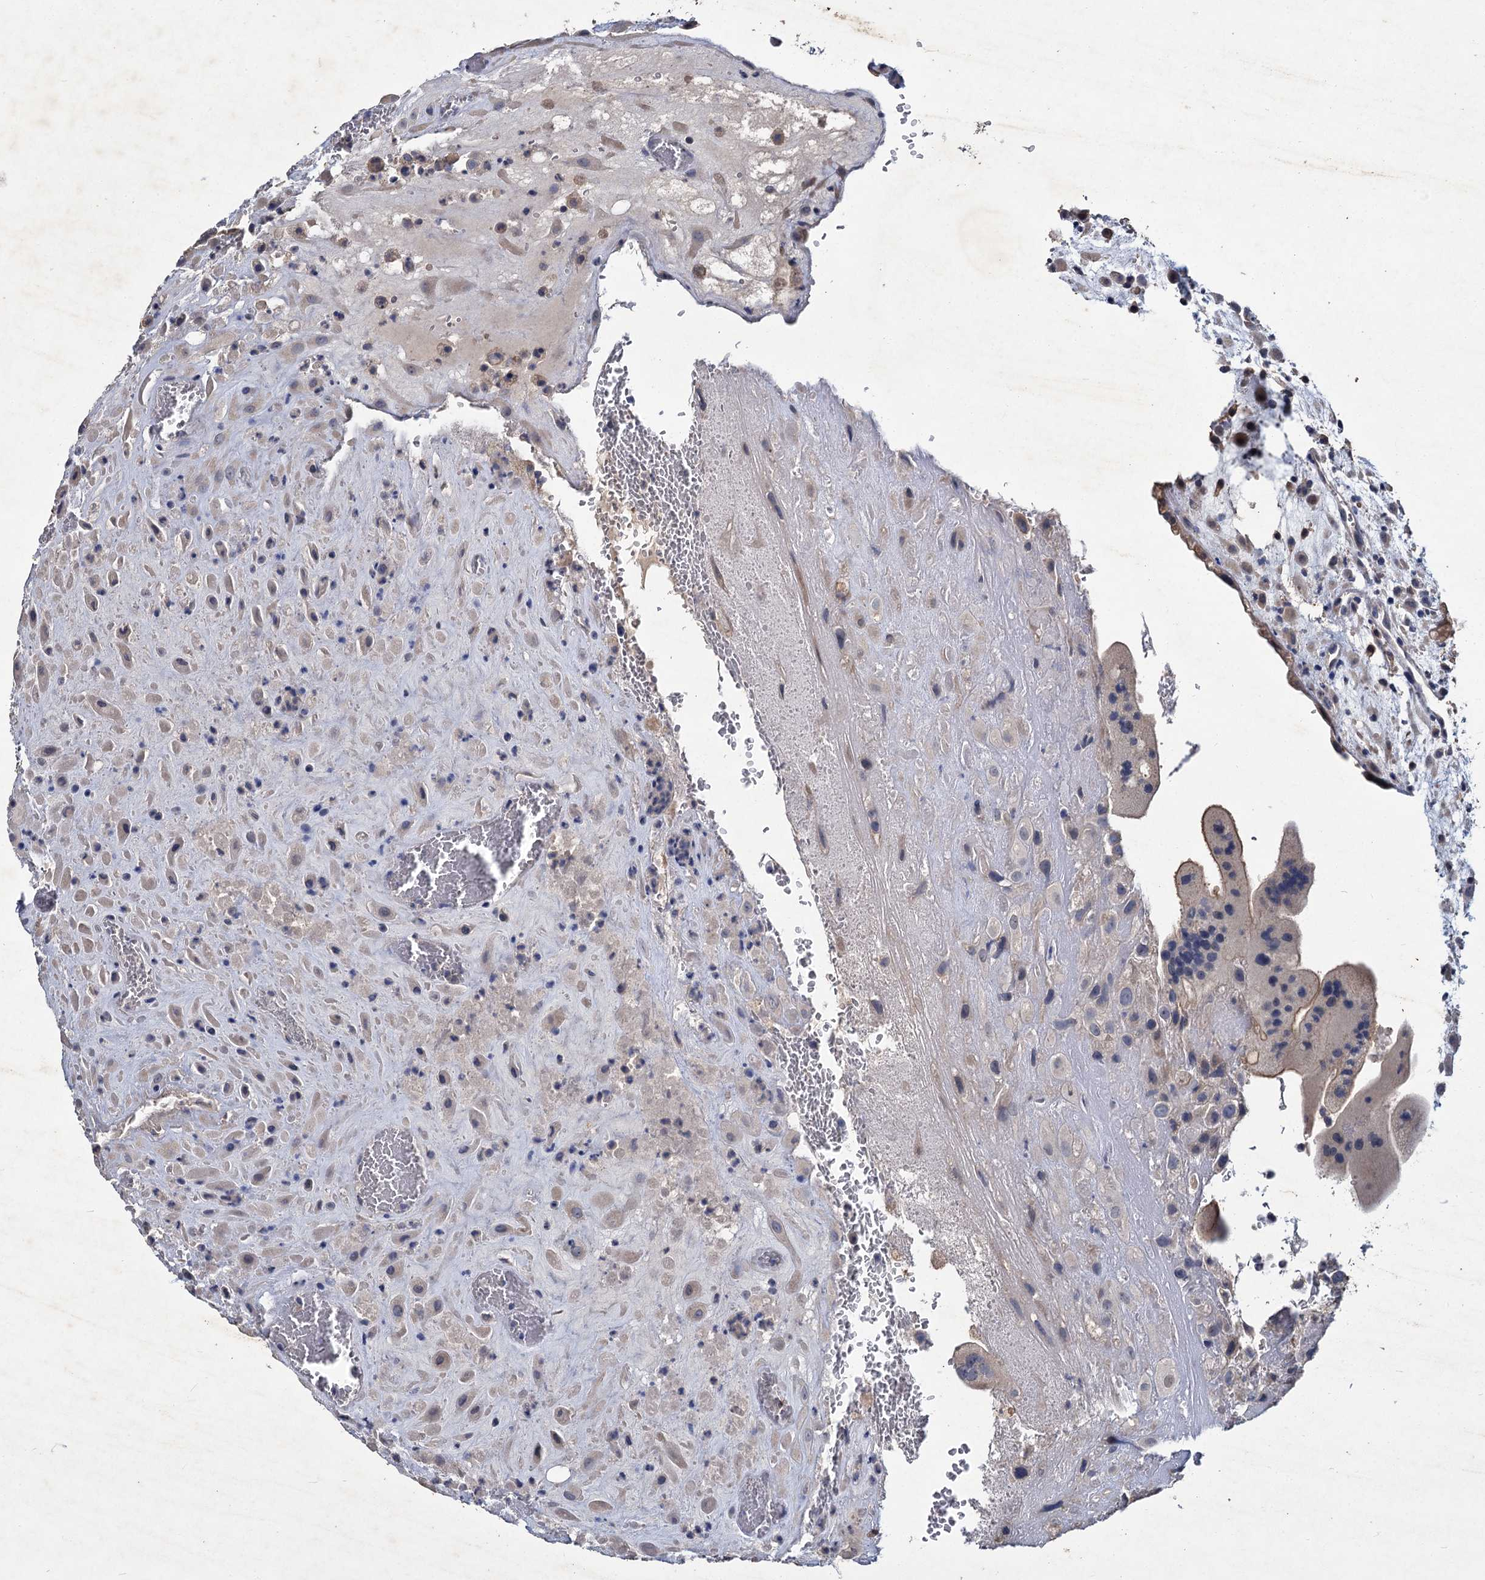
{"staining": {"intensity": "weak", "quantity": "<25%", "location": "cytoplasmic/membranous"}, "tissue": "placenta", "cell_type": "Decidual cells", "image_type": "normal", "snomed": [{"axis": "morphology", "description": "Normal tissue, NOS"}, {"axis": "topography", "description": "Placenta"}], "caption": "This is a micrograph of immunohistochemistry staining of unremarkable placenta, which shows no positivity in decidual cells. (DAB immunohistochemistry (IHC) visualized using brightfield microscopy, high magnification).", "gene": "ATP9A", "patient": {"sex": "female", "age": 35}}